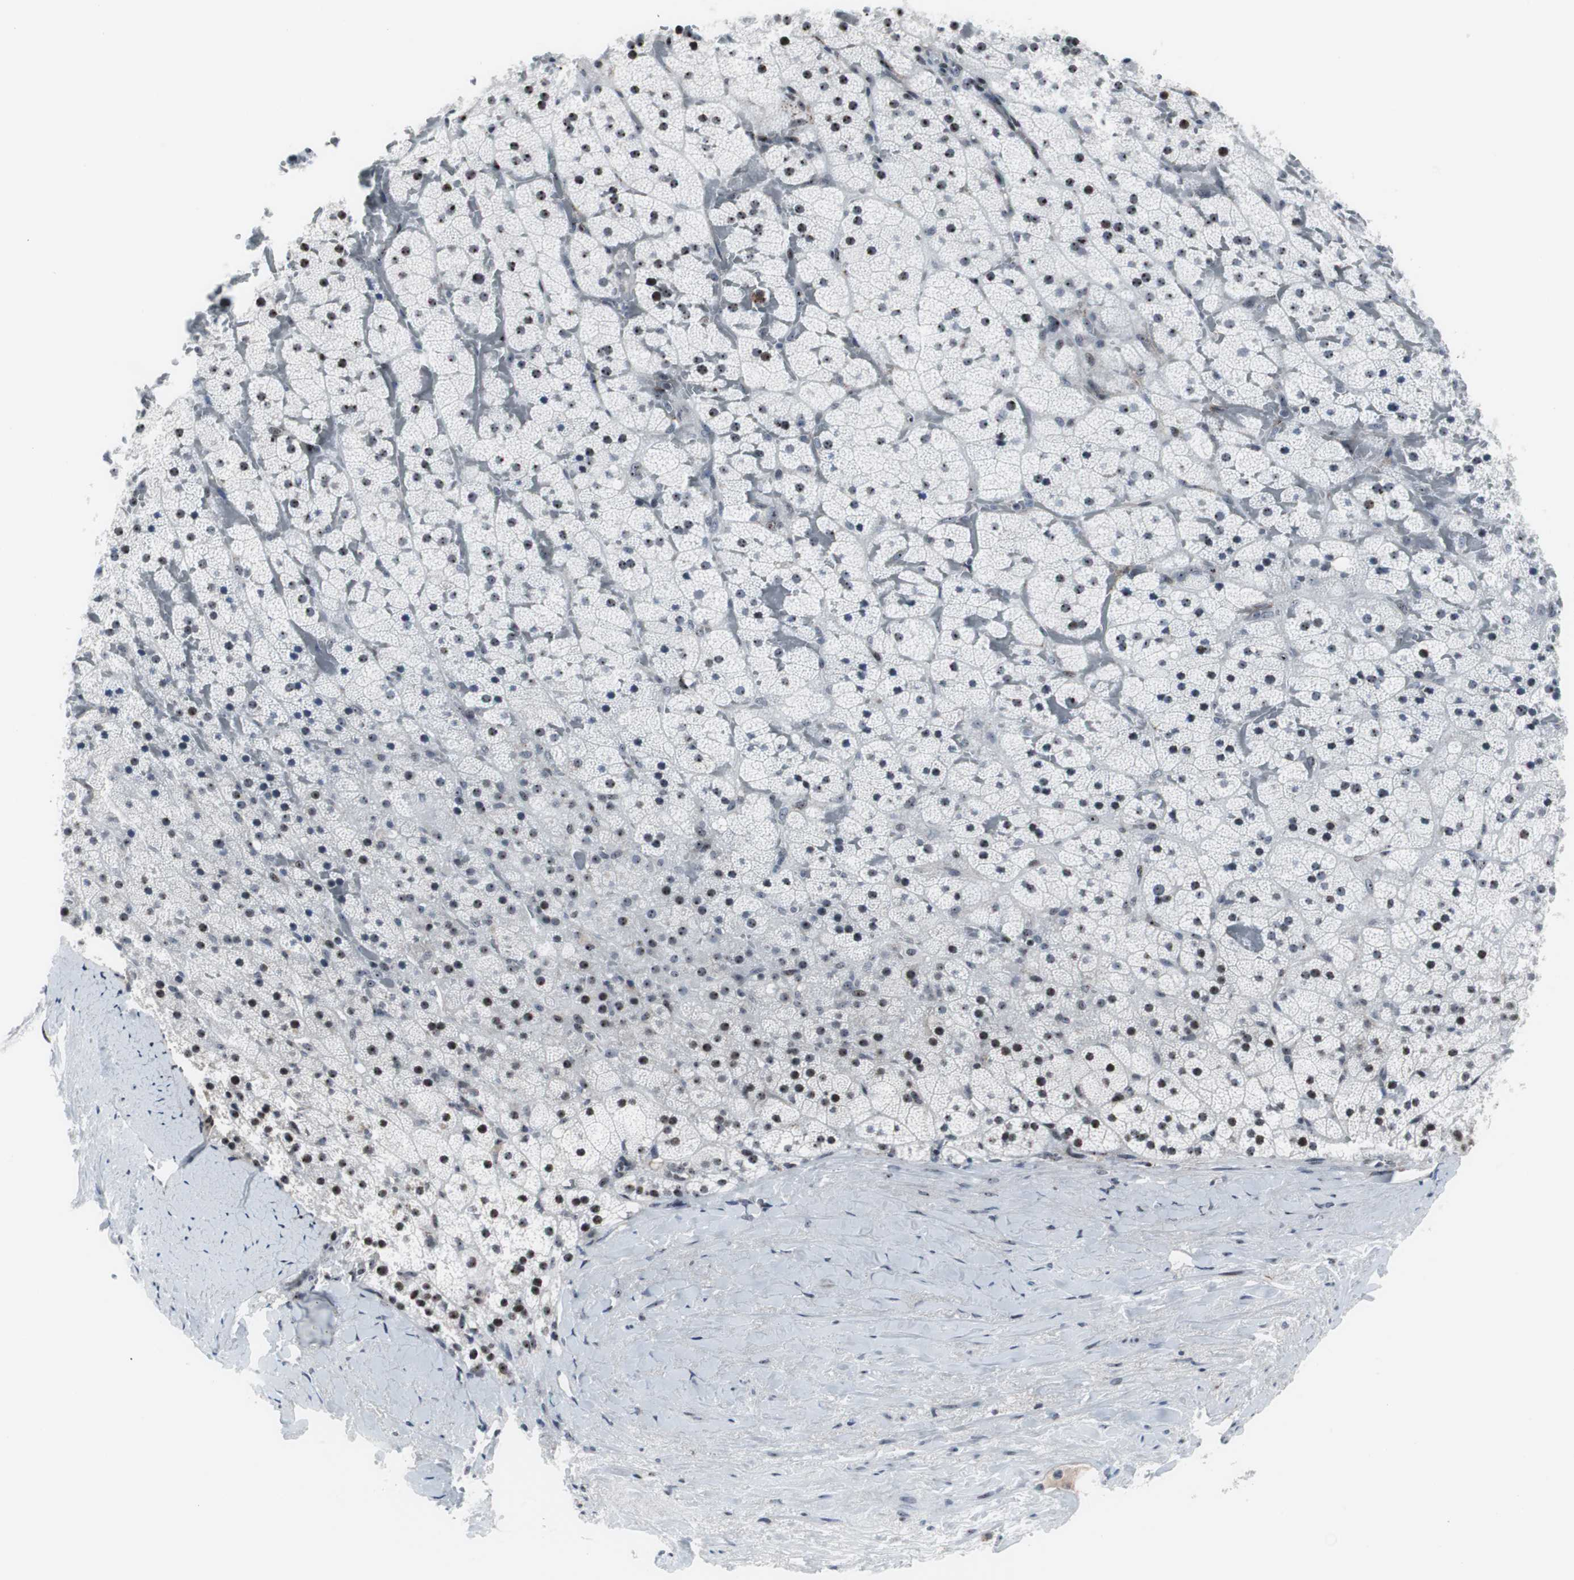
{"staining": {"intensity": "strong", "quantity": "25%-75%", "location": "nuclear"}, "tissue": "adrenal gland", "cell_type": "Glandular cells", "image_type": "normal", "snomed": [{"axis": "morphology", "description": "Normal tissue, NOS"}, {"axis": "topography", "description": "Adrenal gland"}], "caption": "Unremarkable adrenal gland demonstrates strong nuclear positivity in about 25%-75% of glandular cells, visualized by immunohistochemistry. (DAB (3,3'-diaminobenzidine) IHC with brightfield microscopy, high magnification).", "gene": "DOK1", "patient": {"sex": "male", "age": 35}}